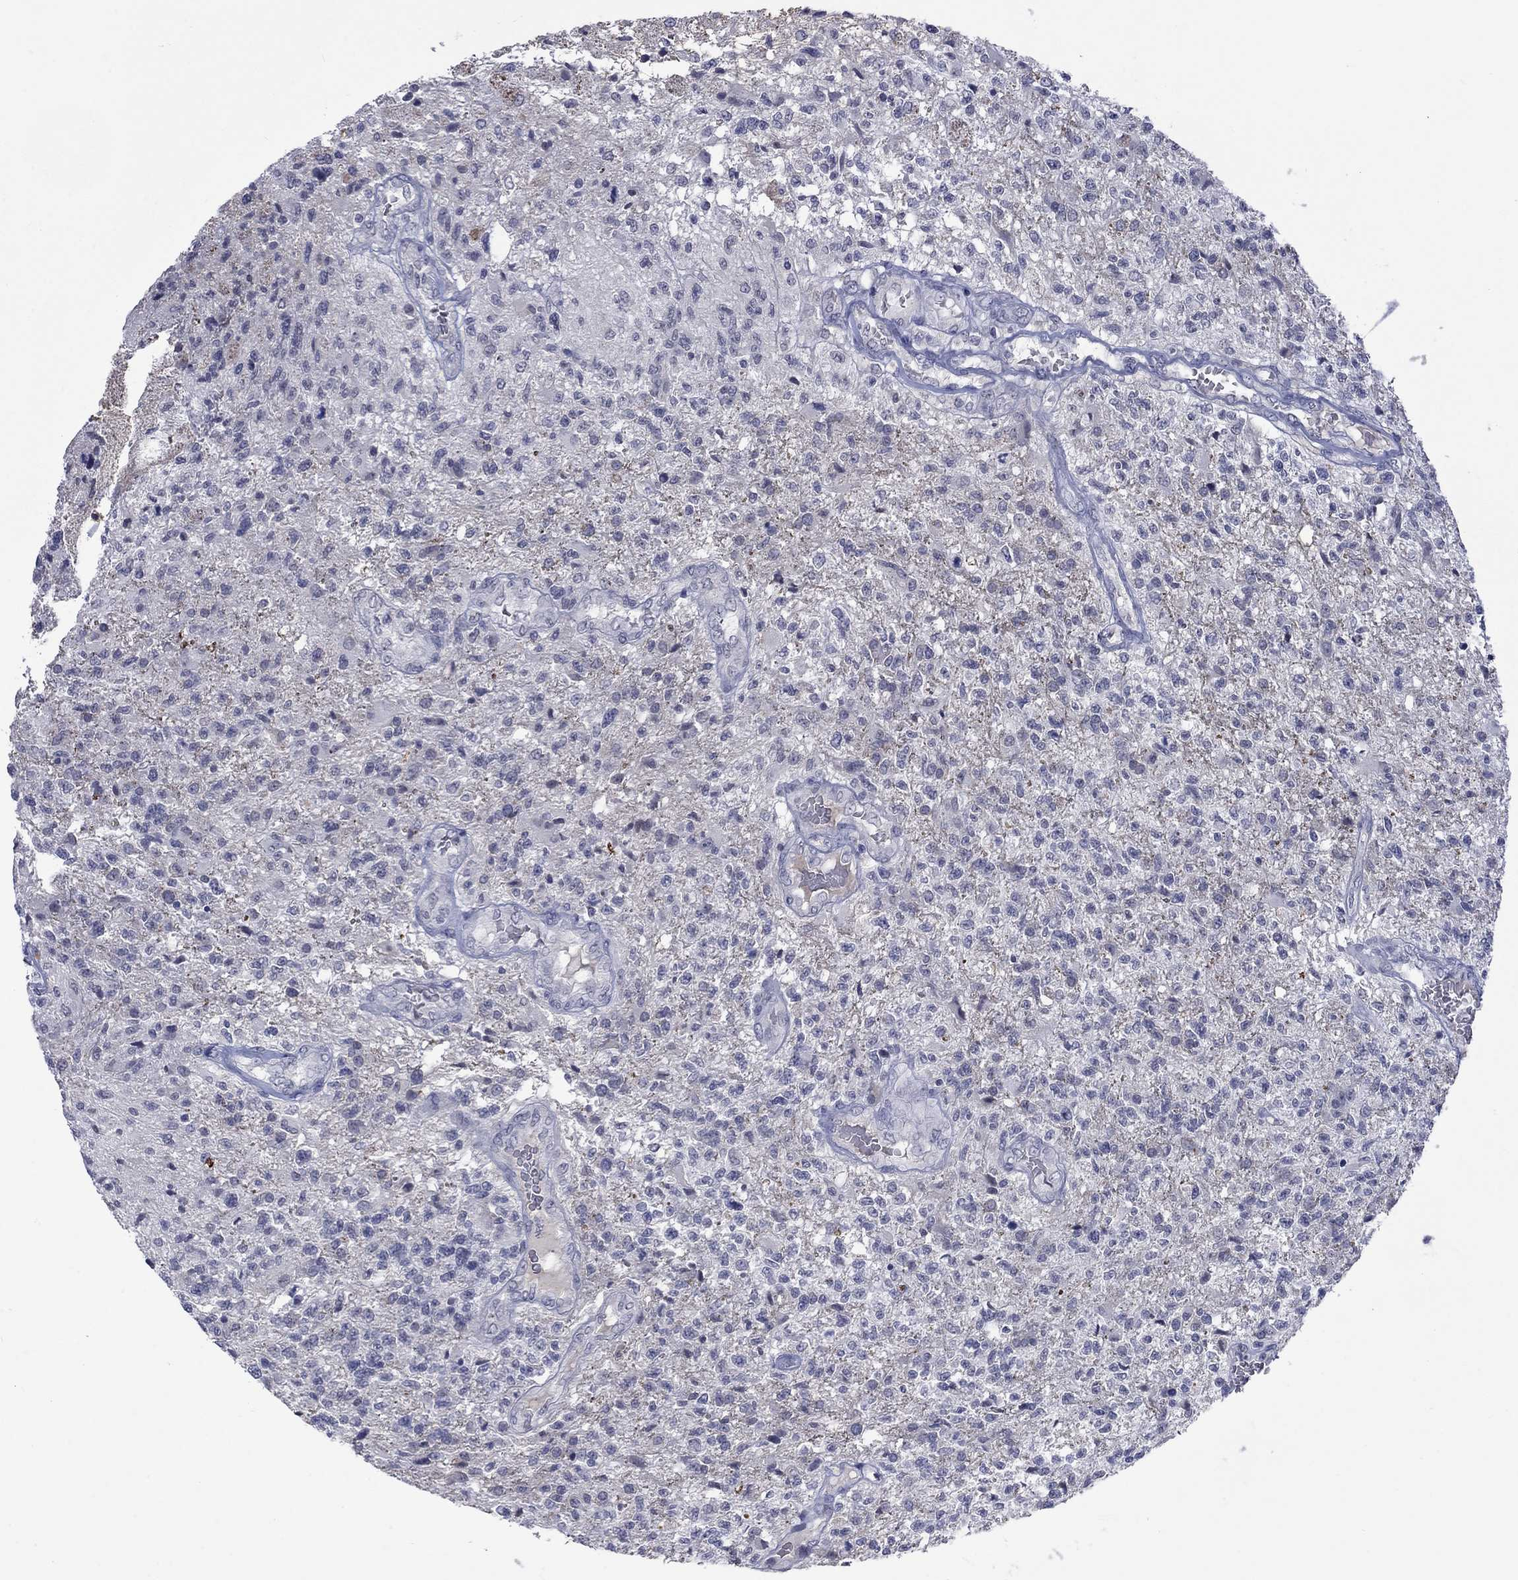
{"staining": {"intensity": "negative", "quantity": "none", "location": "none"}, "tissue": "glioma", "cell_type": "Tumor cells", "image_type": "cancer", "snomed": [{"axis": "morphology", "description": "Glioma, malignant, High grade"}, {"axis": "topography", "description": "Brain"}], "caption": "IHC histopathology image of glioma stained for a protein (brown), which displays no staining in tumor cells. (Immunohistochemistry, brightfield microscopy, high magnification).", "gene": "NSMF", "patient": {"sex": "male", "age": 56}}